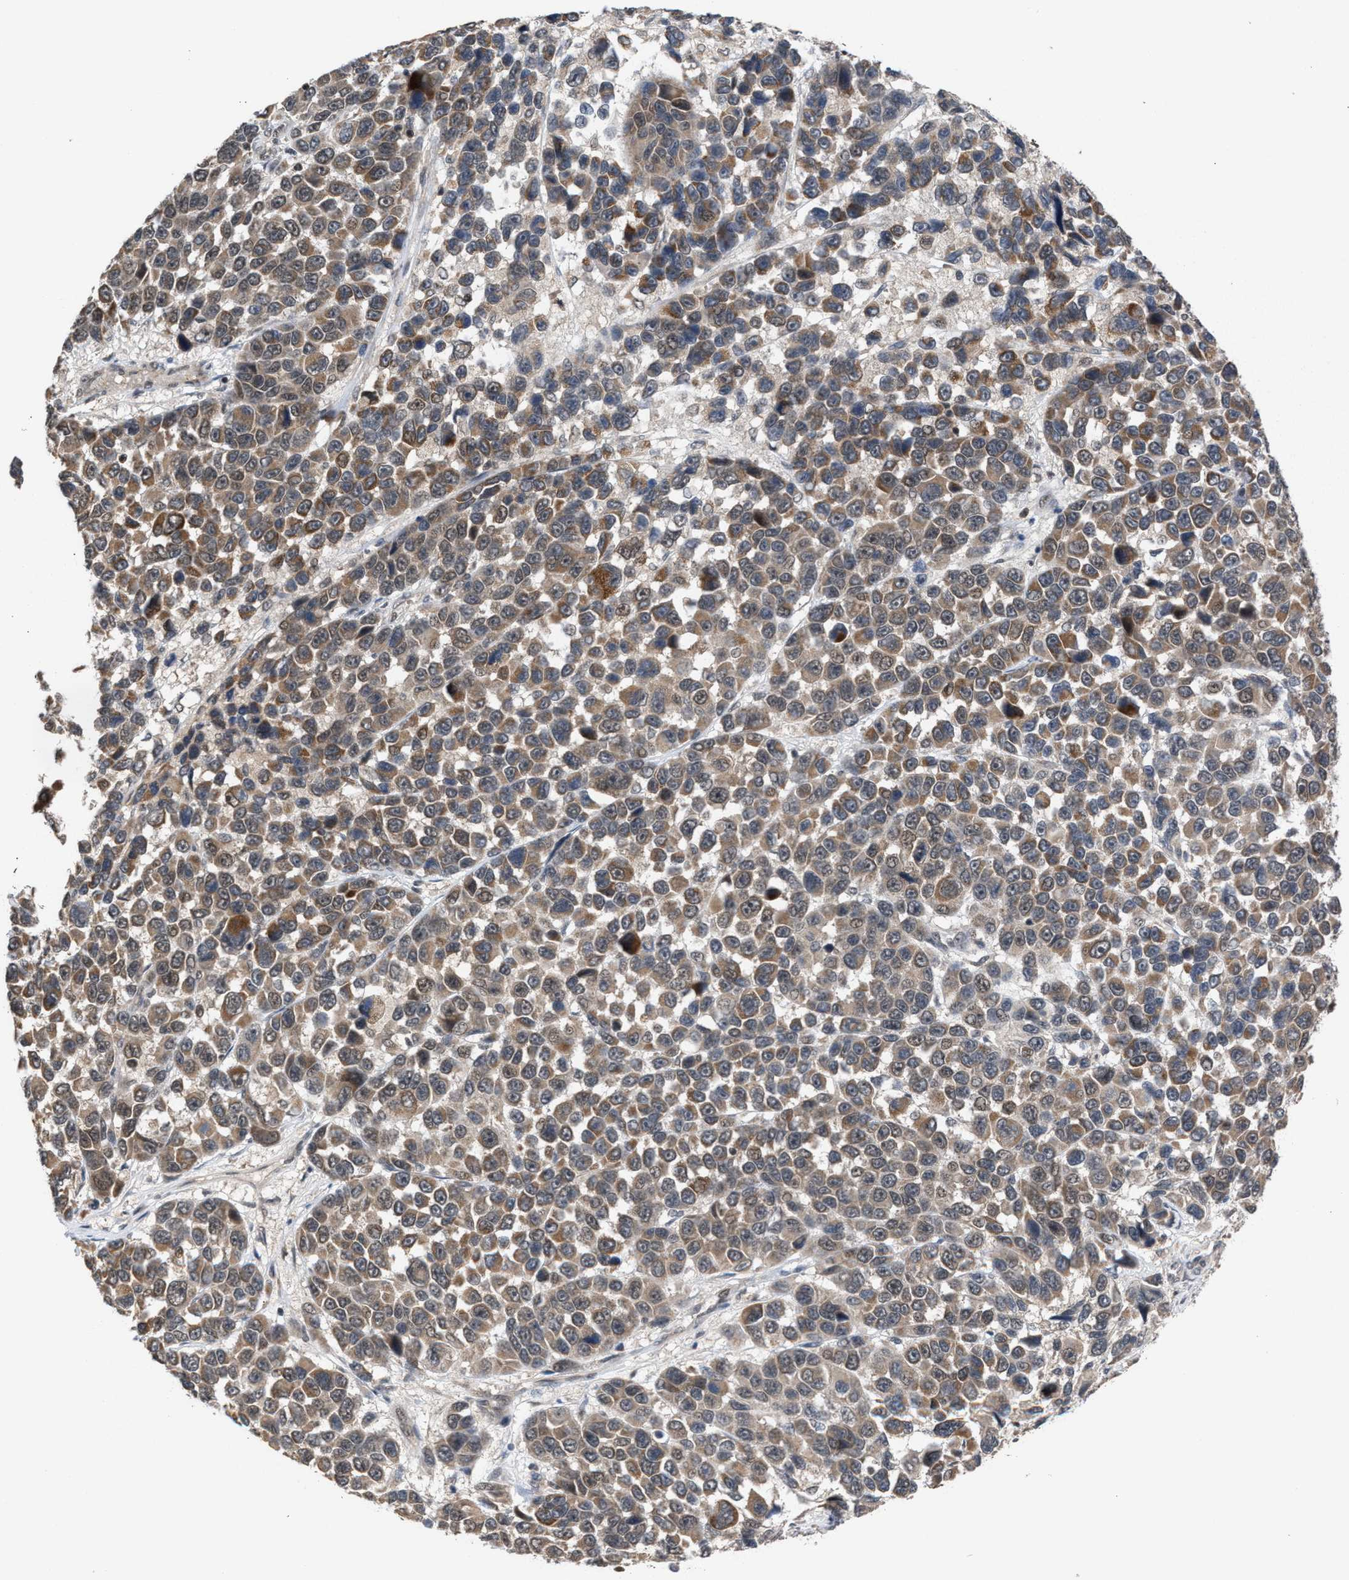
{"staining": {"intensity": "weak", "quantity": ">75%", "location": "cytoplasmic/membranous"}, "tissue": "melanoma", "cell_type": "Tumor cells", "image_type": "cancer", "snomed": [{"axis": "morphology", "description": "Malignant melanoma, NOS"}, {"axis": "topography", "description": "Skin"}], "caption": "Melanoma was stained to show a protein in brown. There is low levels of weak cytoplasmic/membranous staining in about >75% of tumor cells. The protein of interest is shown in brown color, while the nuclei are stained blue.", "gene": "C9orf78", "patient": {"sex": "male", "age": 53}}